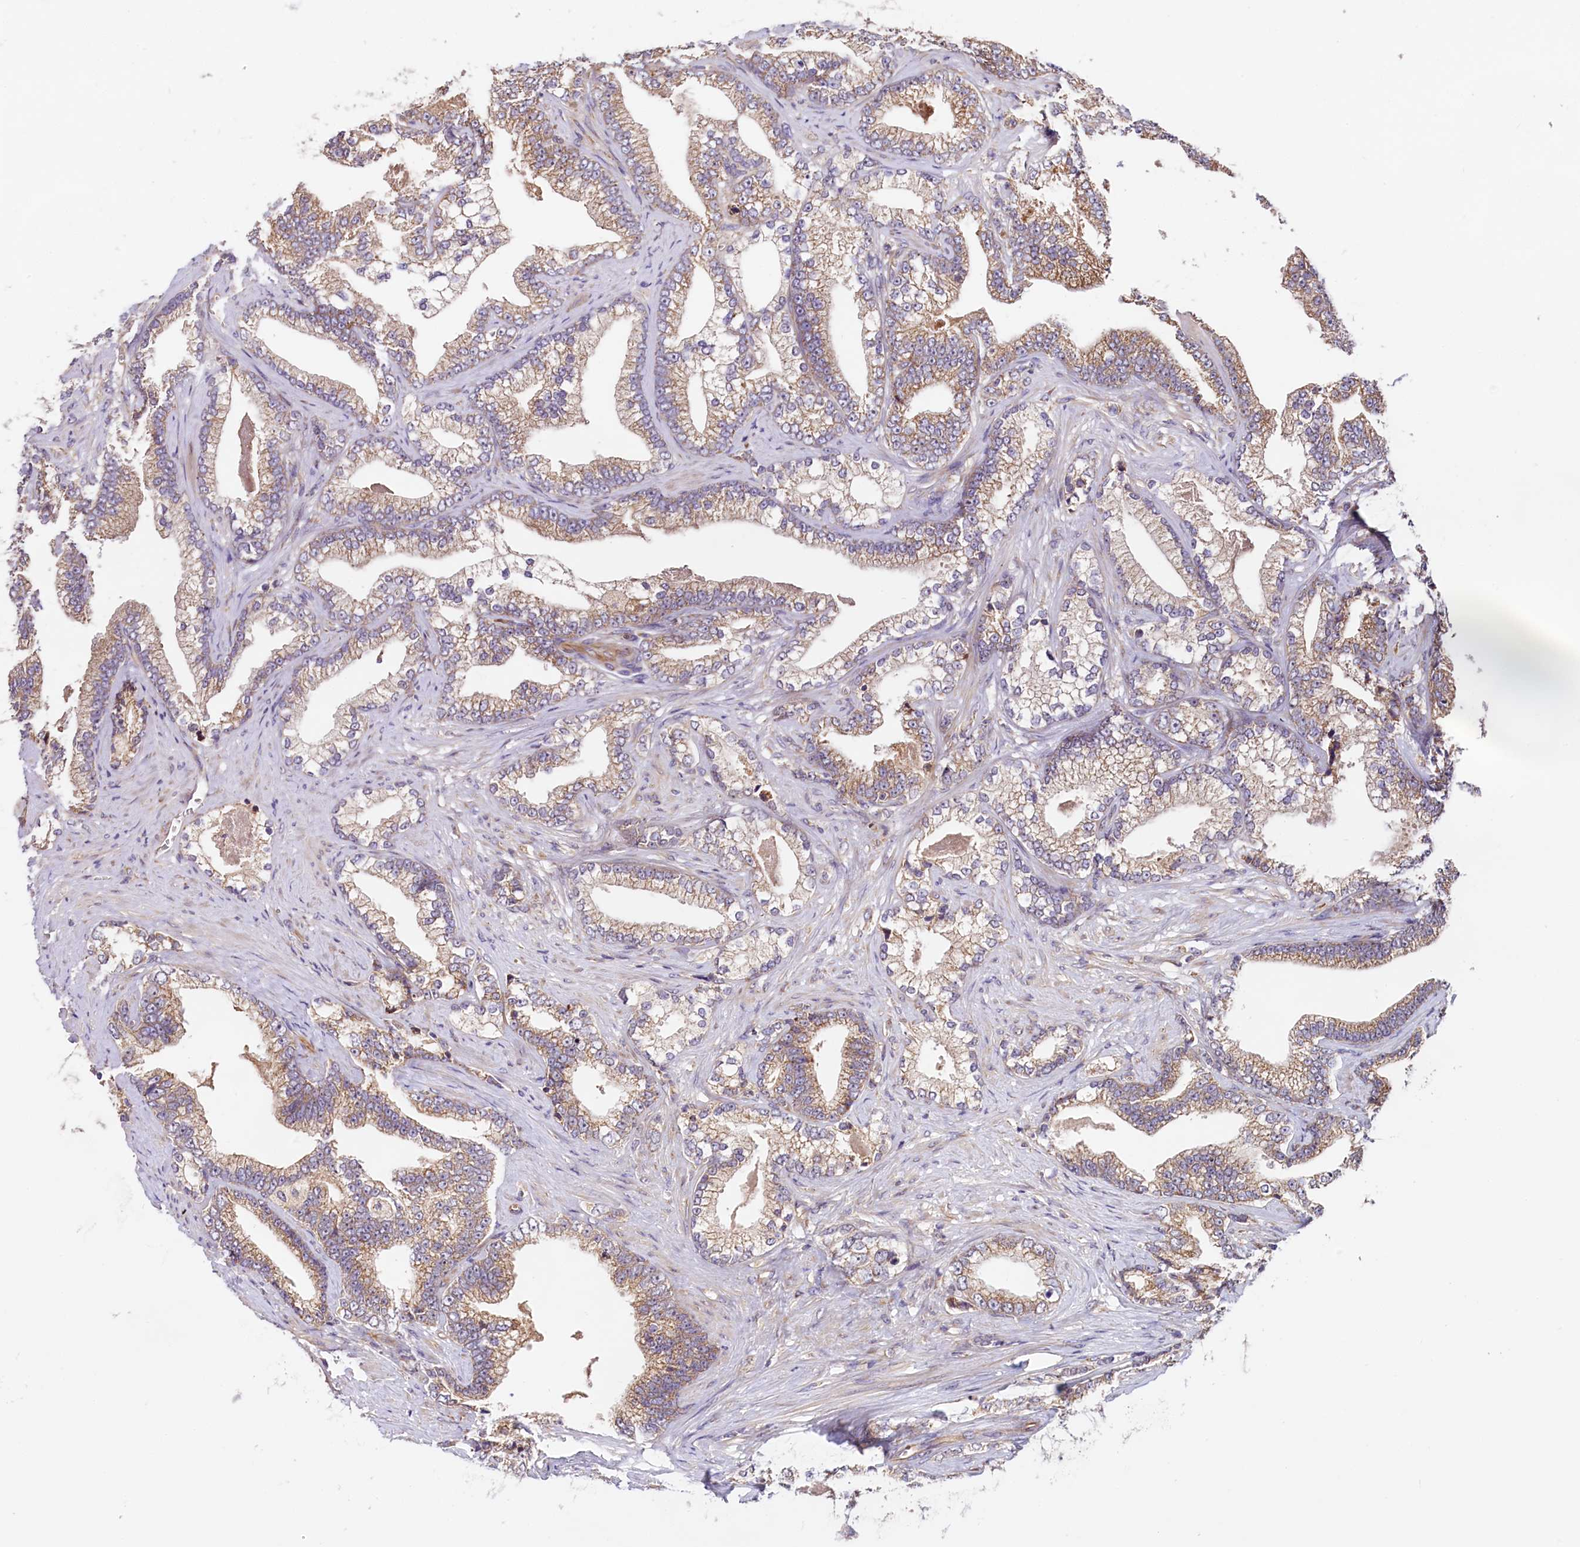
{"staining": {"intensity": "moderate", "quantity": "25%-75%", "location": "cytoplasmic/membranous"}, "tissue": "prostate cancer", "cell_type": "Tumor cells", "image_type": "cancer", "snomed": [{"axis": "morphology", "description": "Adenocarcinoma, High grade"}, {"axis": "topography", "description": "Prostate and seminal vesicle, NOS"}], "caption": "Protein staining of adenocarcinoma (high-grade) (prostate) tissue demonstrates moderate cytoplasmic/membranous expression in about 25%-75% of tumor cells.", "gene": "SPG11", "patient": {"sex": "male", "age": 67}}